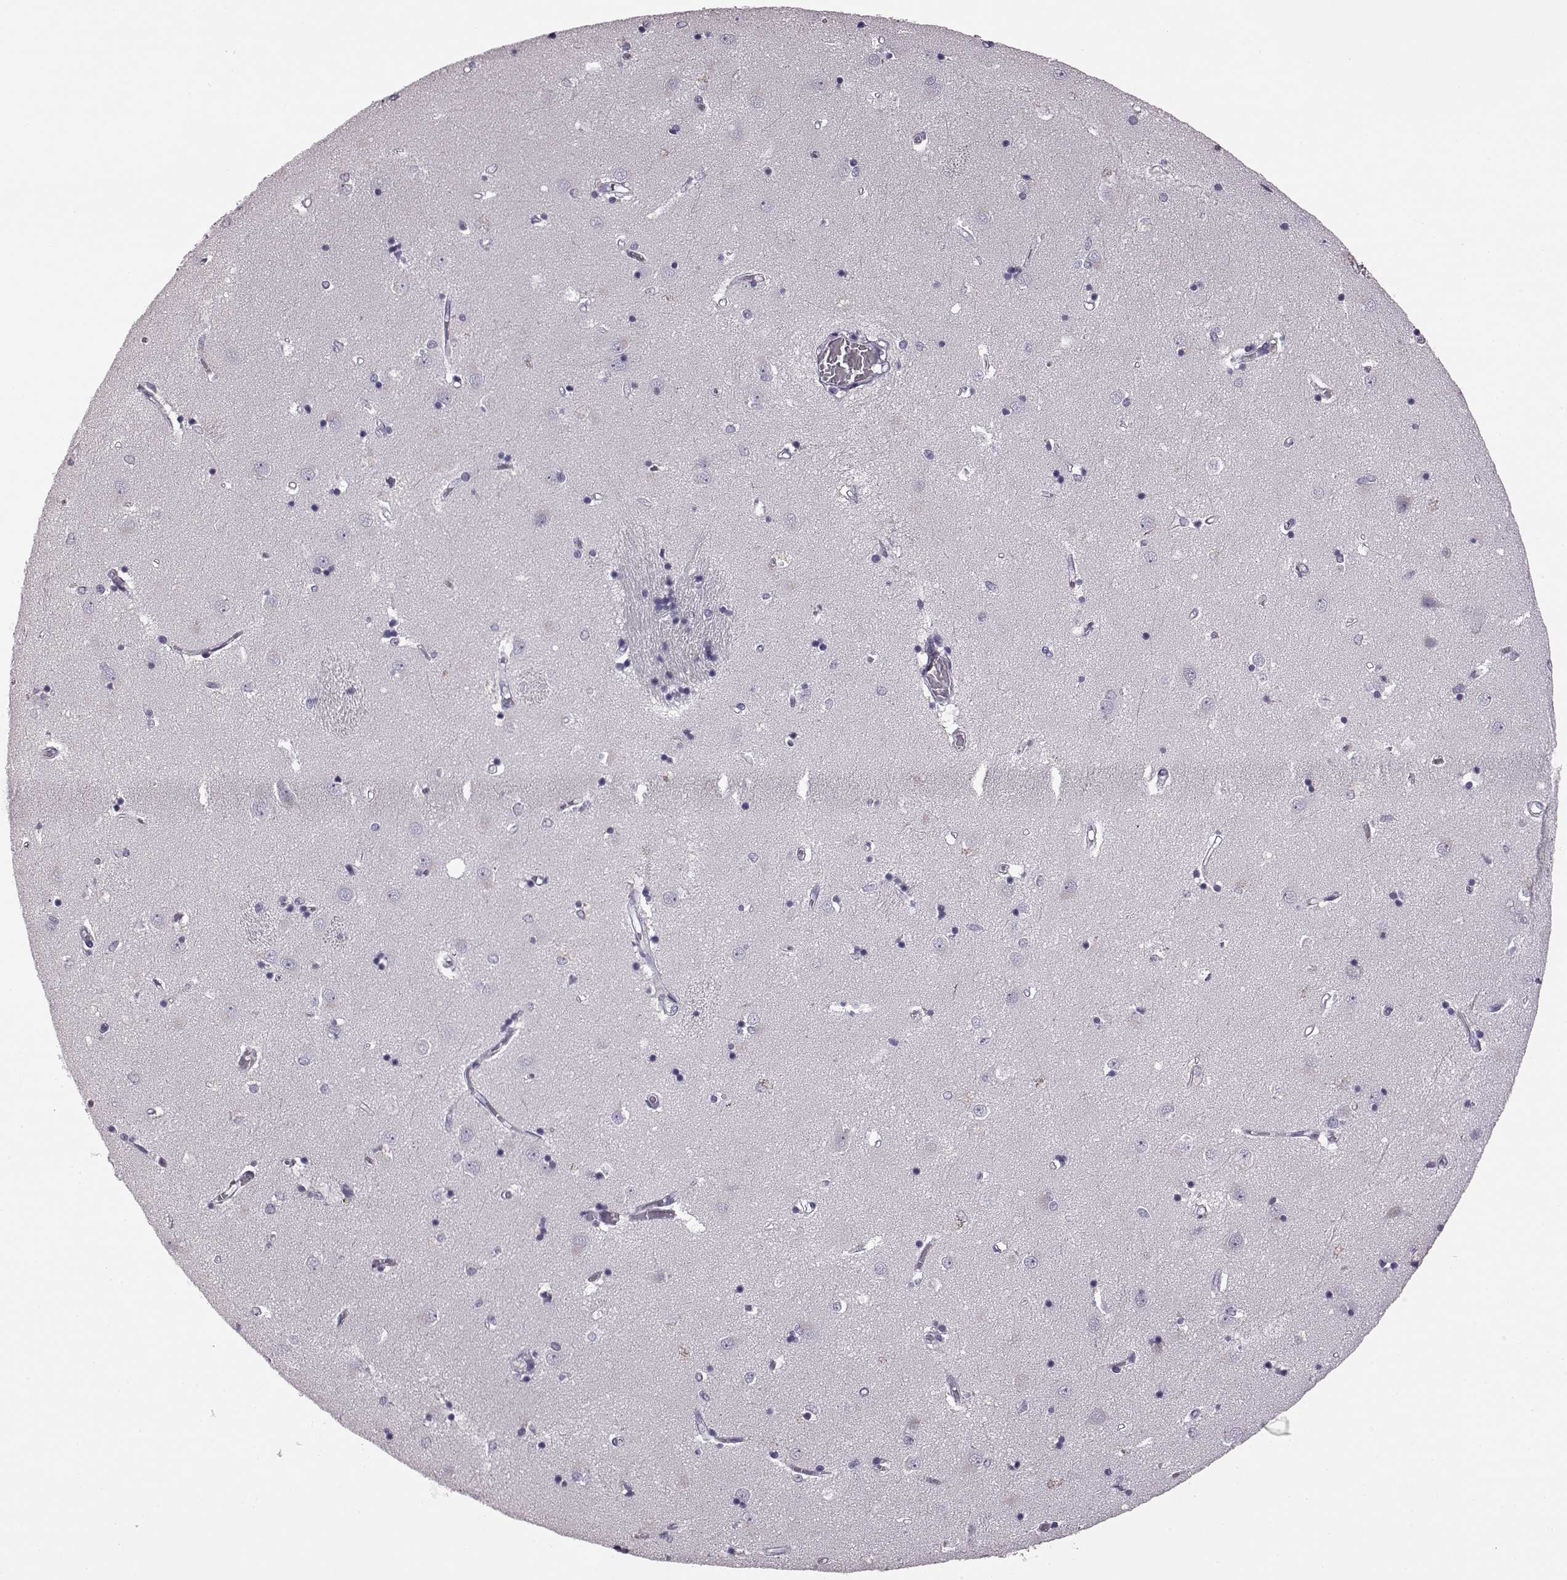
{"staining": {"intensity": "negative", "quantity": "none", "location": "none"}, "tissue": "caudate", "cell_type": "Glial cells", "image_type": "normal", "snomed": [{"axis": "morphology", "description": "Normal tissue, NOS"}, {"axis": "topography", "description": "Lateral ventricle wall"}], "caption": "An IHC image of benign caudate is shown. There is no staining in glial cells of caudate. Nuclei are stained in blue.", "gene": "AIPL1", "patient": {"sex": "male", "age": 54}}